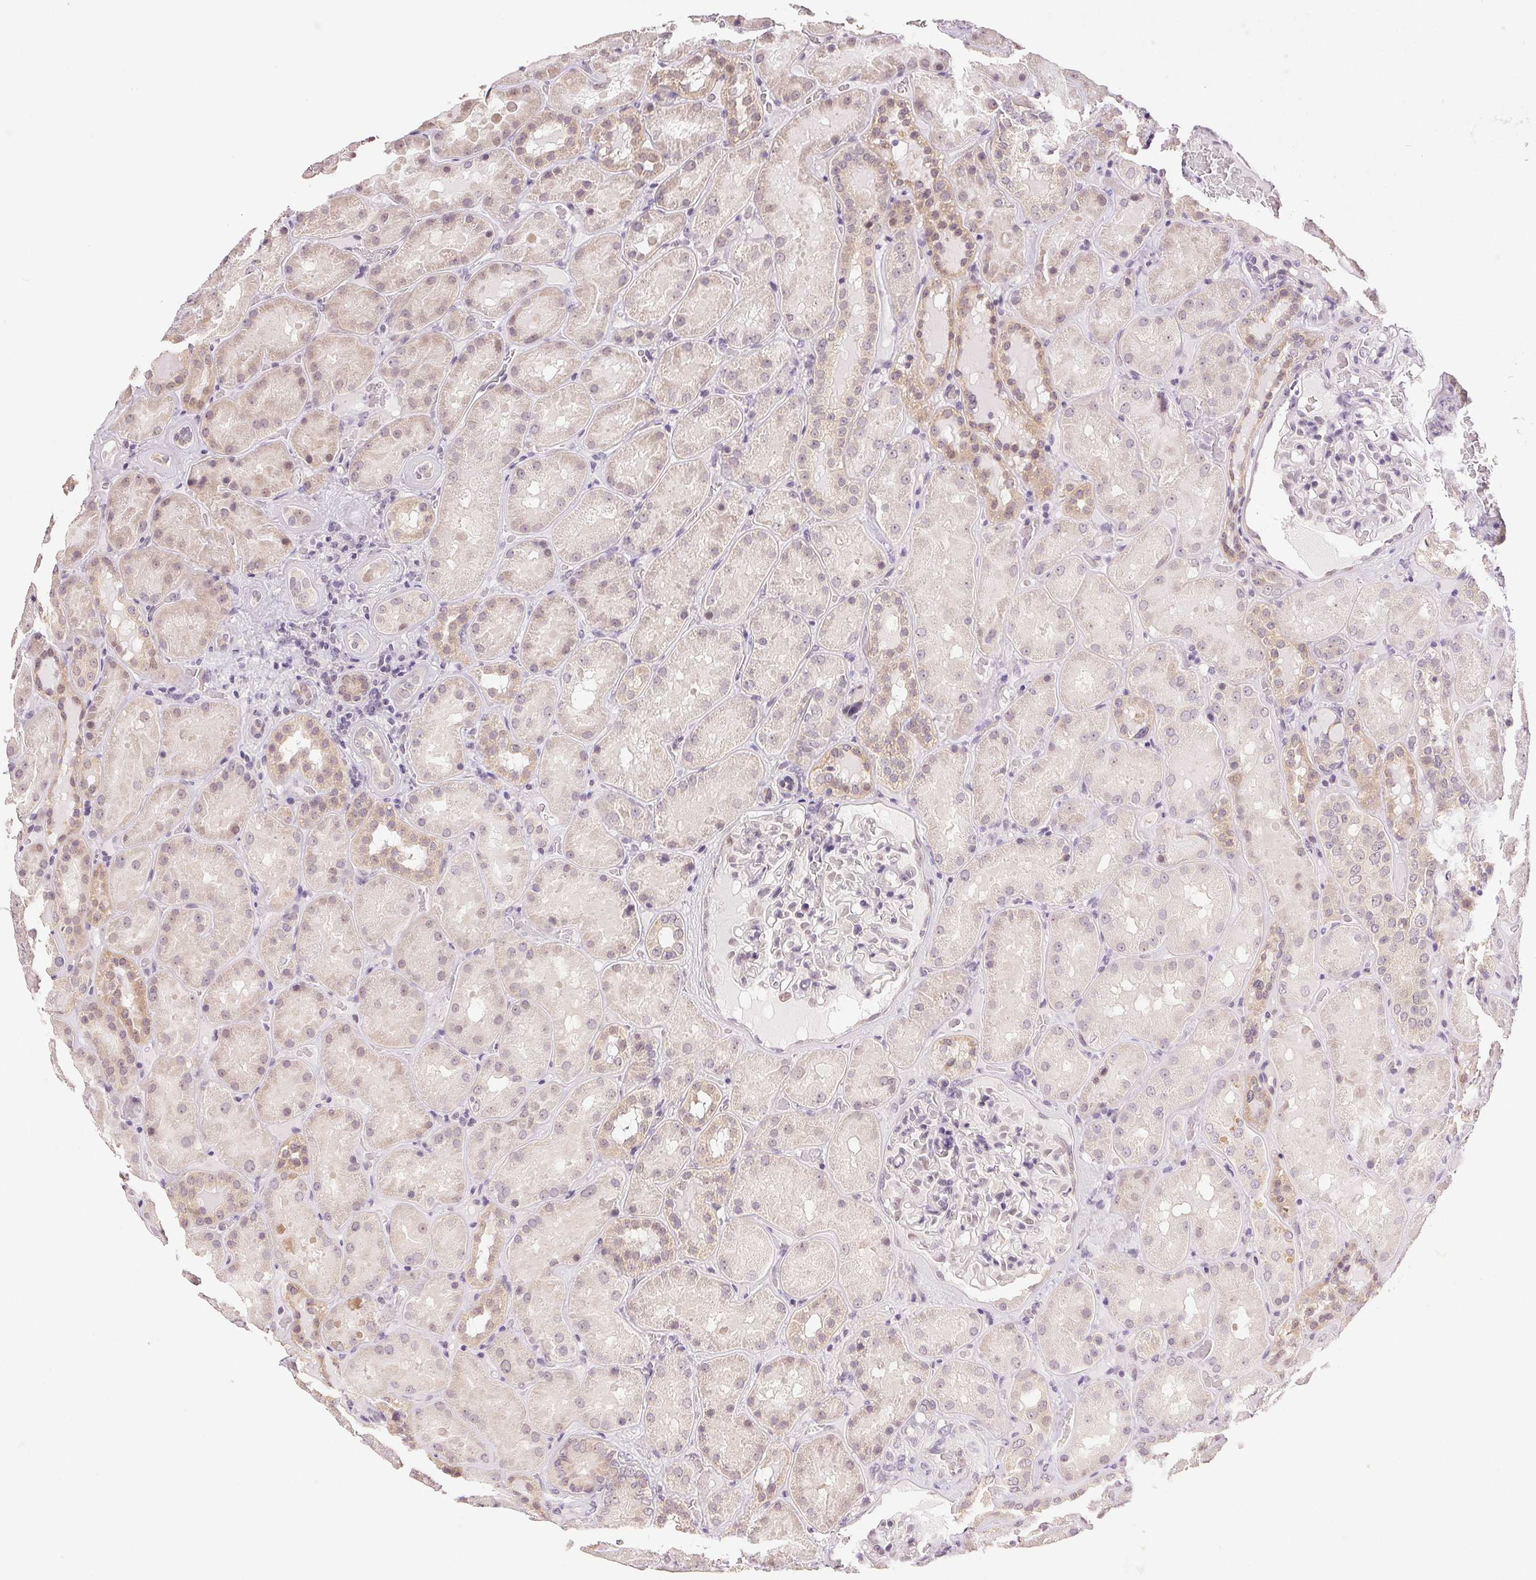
{"staining": {"intensity": "negative", "quantity": "none", "location": "none"}, "tissue": "kidney", "cell_type": "Cells in glomeruli", "image_type": "normal", "snomed": [{"axis": "morphology", "description": "Normal tissue, NOS"}, {"axis": "topography", "description": "Kidney"}], "caption": "Immunohistochemistry (IHC) image of unremarkable kidney: kidney stained with DAB exhibits no significant protein positivity in cells in glomeruli.", "gene": "PLCB1", "patient": {"sex": "male", "age": 73}}